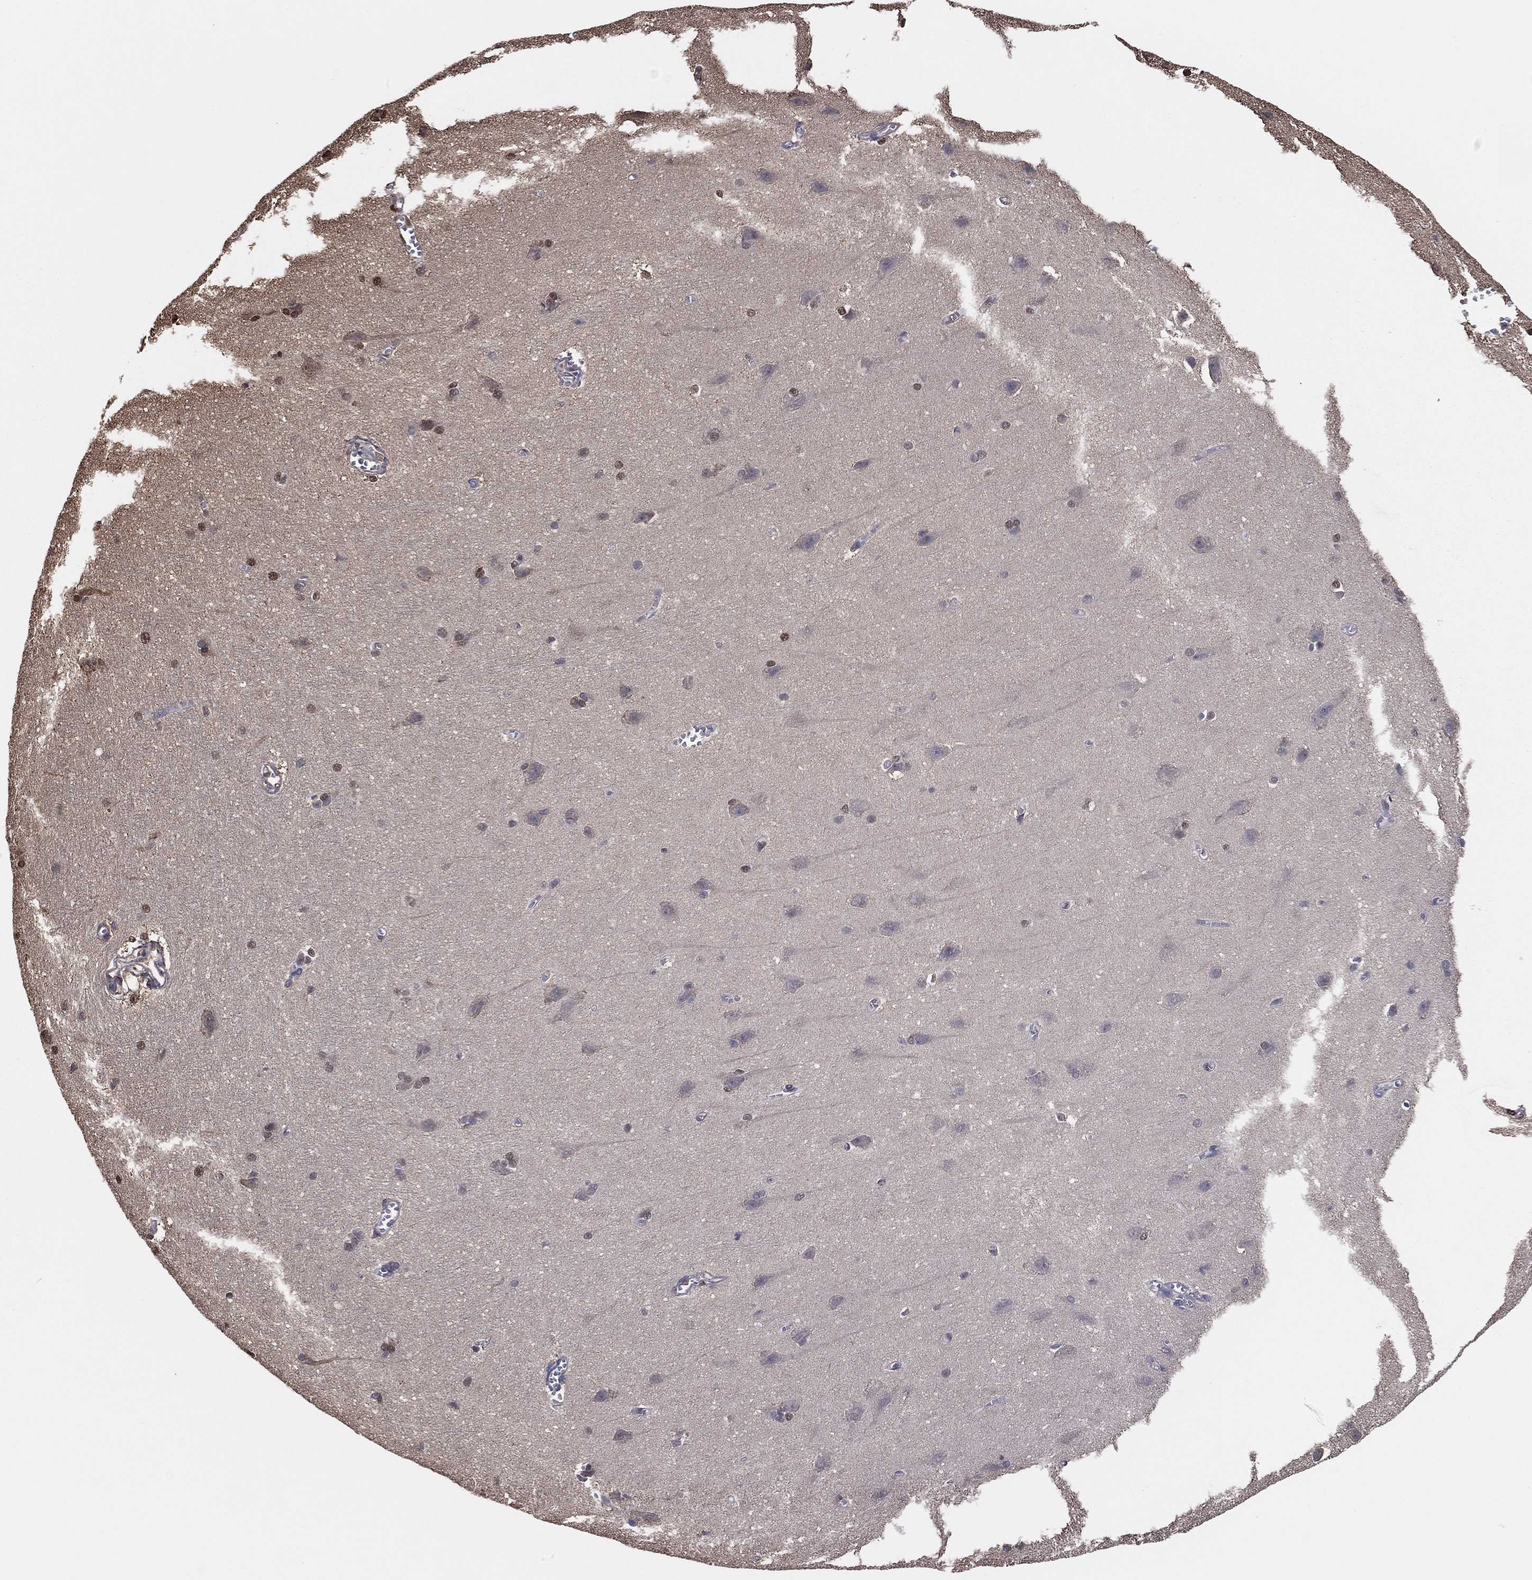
{"staining": {"intensity": "negative", "quantity": "none", "location": "none"}, "tissue": "cerebral cortex", "cell_type": "Endothelial cells", "image_type": "normal", "snomed": [{"axis": "morphology", "description": "Normal tissue, NOS"}, {"axis": "topography", "description": "Cerebral cortex"}], "caption": "Immunohistochemistry image of unremarkable human cerebral cortex stained for a protein (brown), which shows no expression in endothelial cells.", "gene": "GAPDH", "patient": {"sex": "male", "age": 37}}